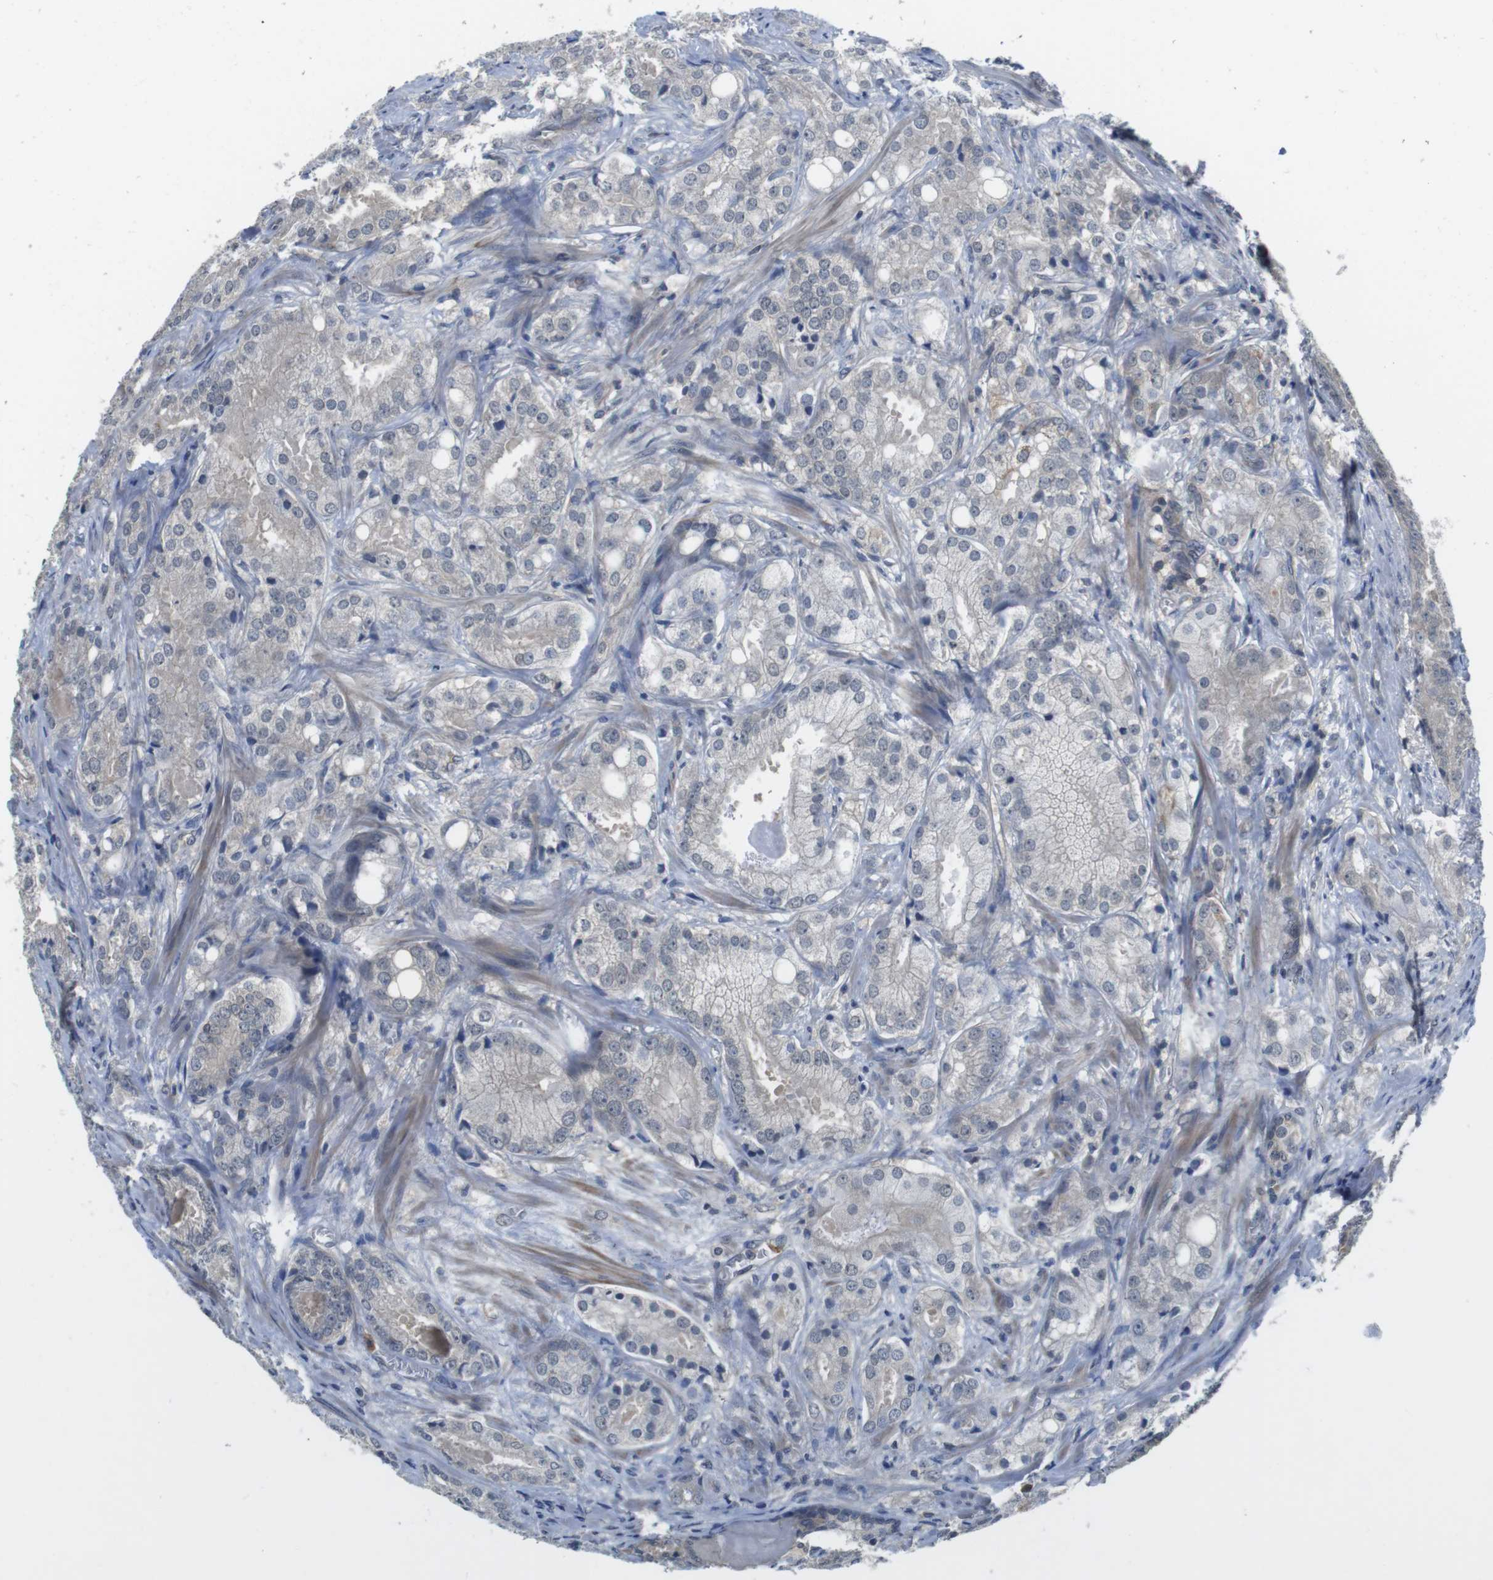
{"staining": {"intensity": "negative", "quantity": "none", "location": "none"}, "tissue": "prostate cancer", "cell_type": "Tumor cells", "image_type": "cancer", "snomed": [{"axis": "morphology", "description": "Adenocarcinoma, High grade"}, {"axis": "topography", "description": "Prostate"}], "caption": "Tumor cells show no significant staining in prostate cancer (high-grade adenocarcinoma). (DAB (3,3'-diaminobenzidine) immunohistochemistry, high magnification).", "gene": "FADD", "patient": {"sex": "male", "age": 64}}